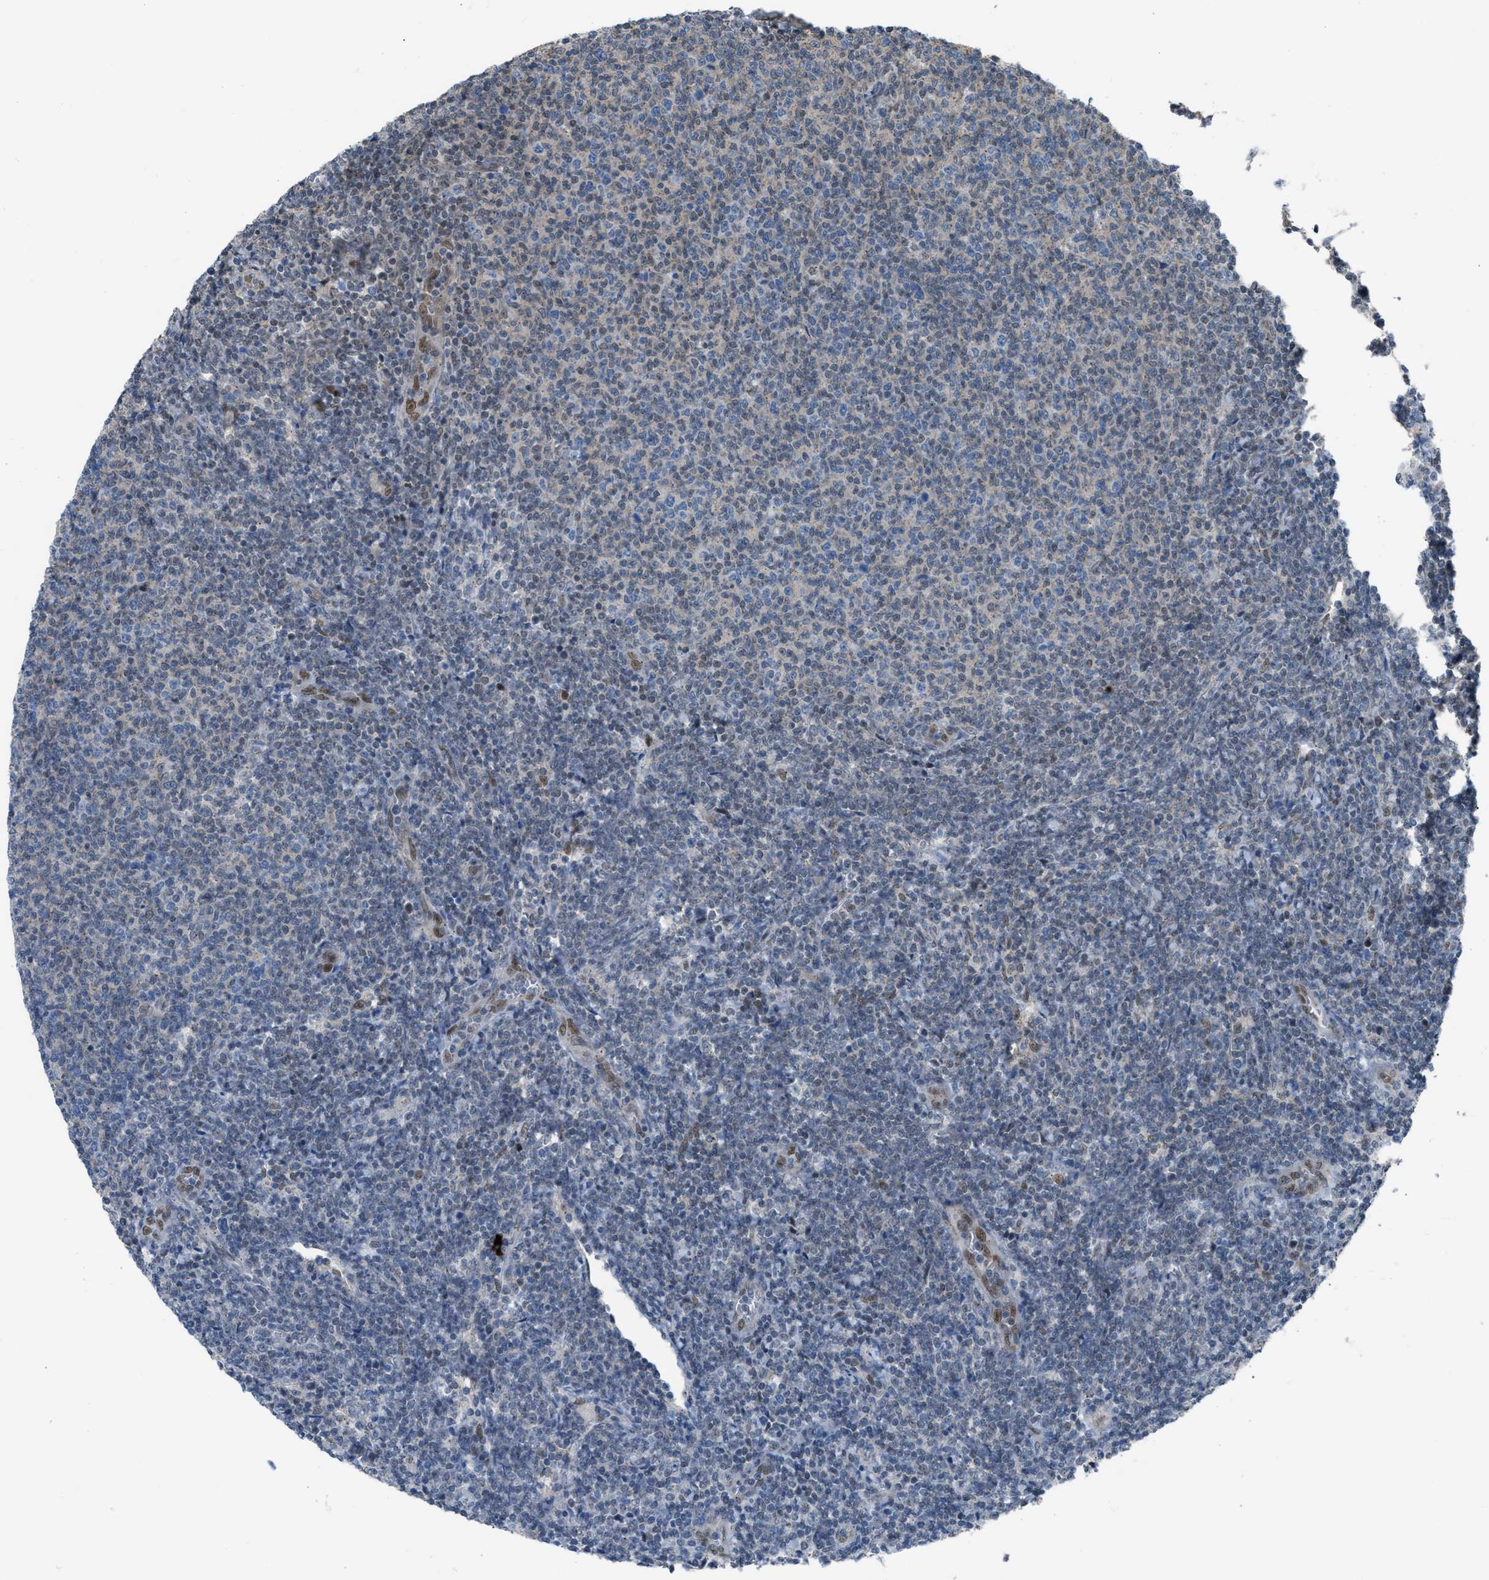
{"staining": {"intensity": "moderate", "quantity": "<25%", "location": "nuclear"}, "tissue": "lymphoma", "cell_type": "Tumor cells", "image_type": "cancer", "snomed": [{"axis": "morphology", "description": "Malignant lymphoma, non-Hodgkin's type, Low grade"}, {"axis": "topography", "description": "Lymph node"}], "caption": "Lymphoma stained with IHC demonstrates moderate nuclear staining in about <25% of tumor cells.", "gene": "CRTC1", "patient": {"sex": "male", "age": 66}}